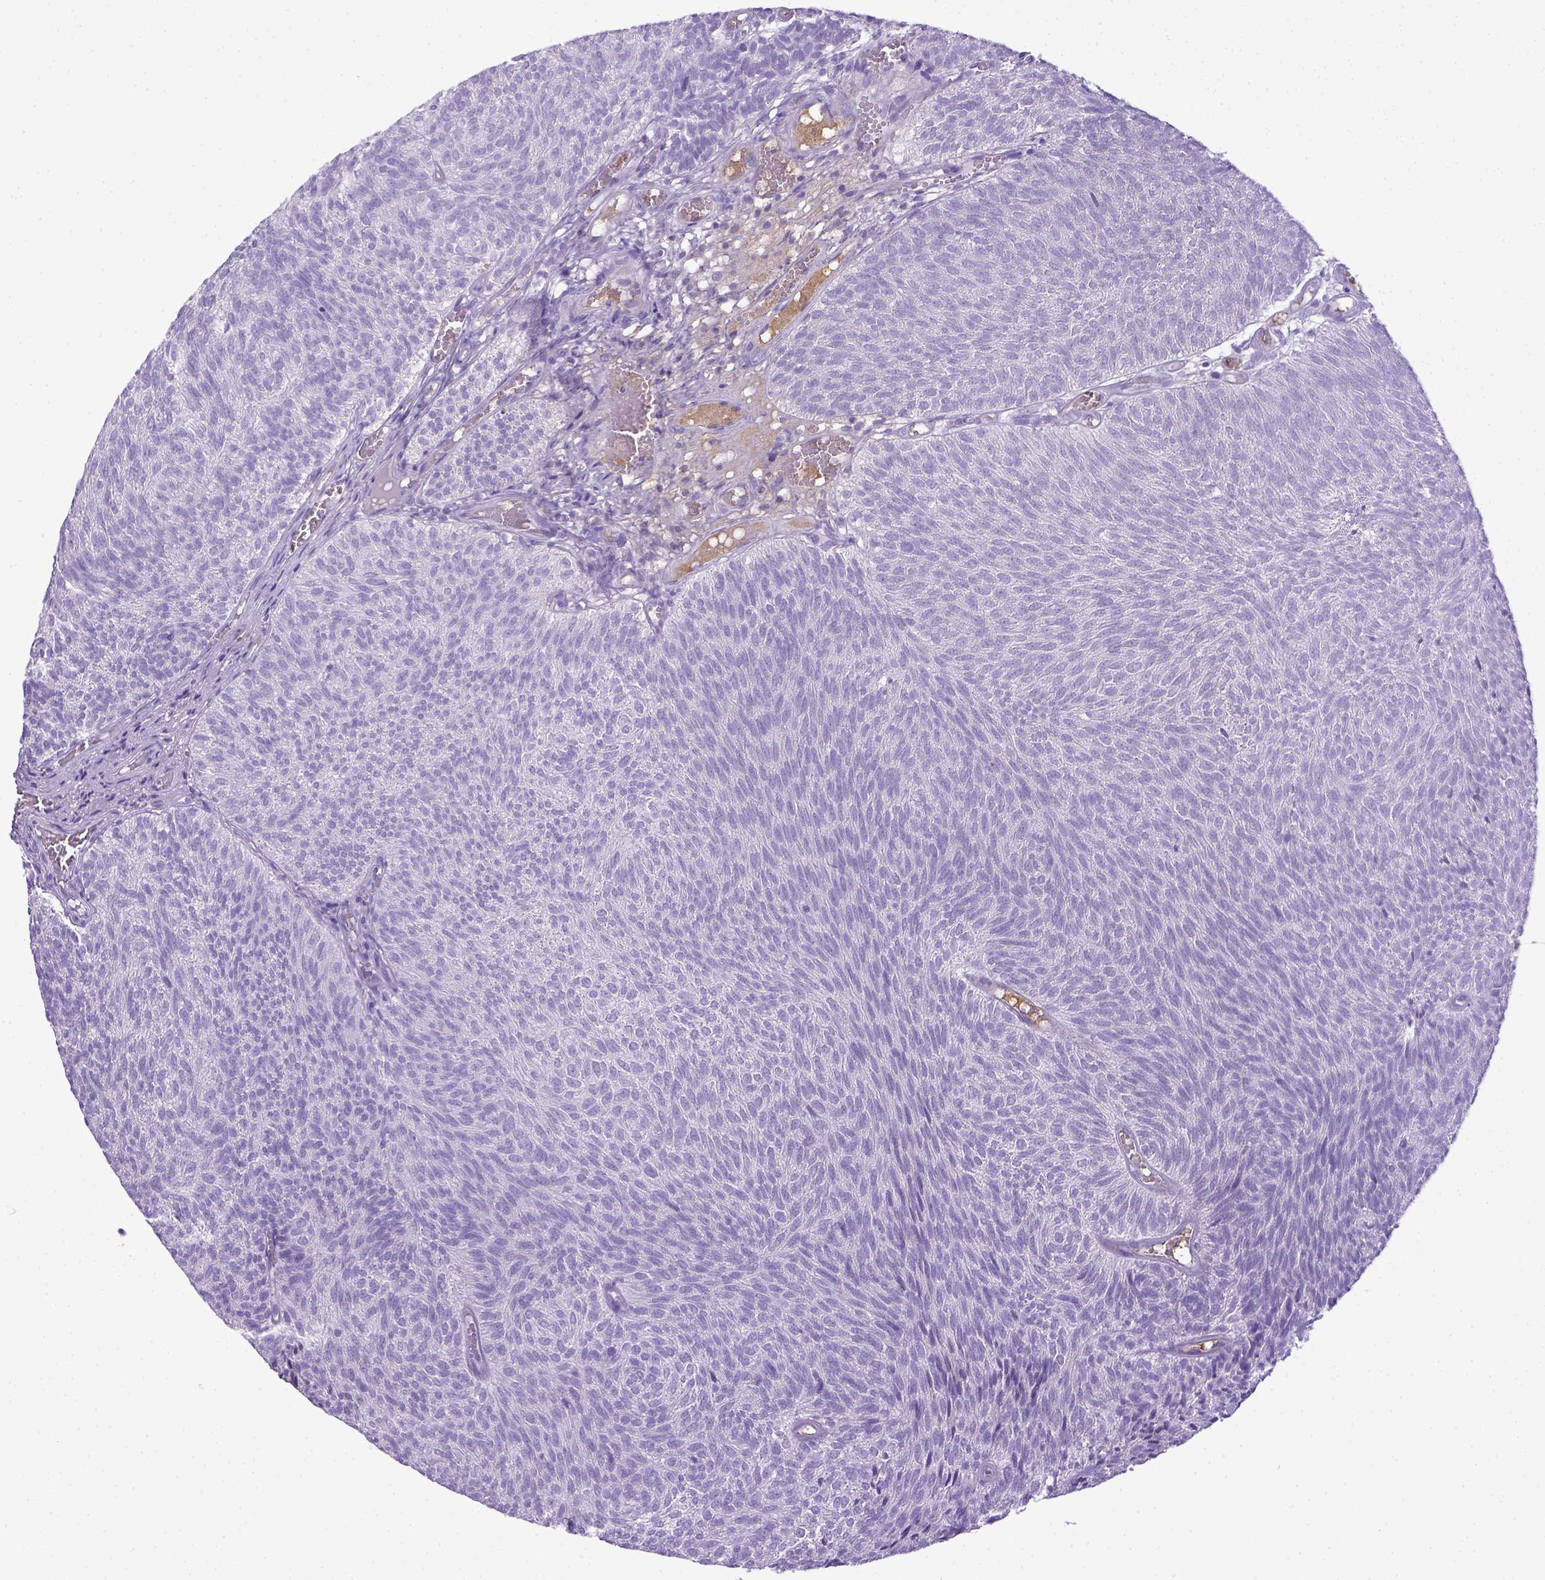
{"staining": {"intensity": "negative", "quantity": "none", "location": "none"}, "tissue": "urothelial cancer", "cell_type": "Tumor cells", "image_type": "cancer", "snomed": [{"axis": "morphology", "description": "Urothelial carcinoma, Low grade"}, {"axis": "topography", "description": "Urinary bladder"}], "caption": "There is no significant expression in tumor cells of low-grade urothelial carcinoma. (DAB (3,3'-diaminobenzidine) immunohistochemistry (IHC) visualized using brightfield microscopy, high magnification).", "gene": "ITIH4", "patient": {"sex": "male", "age": 77}}